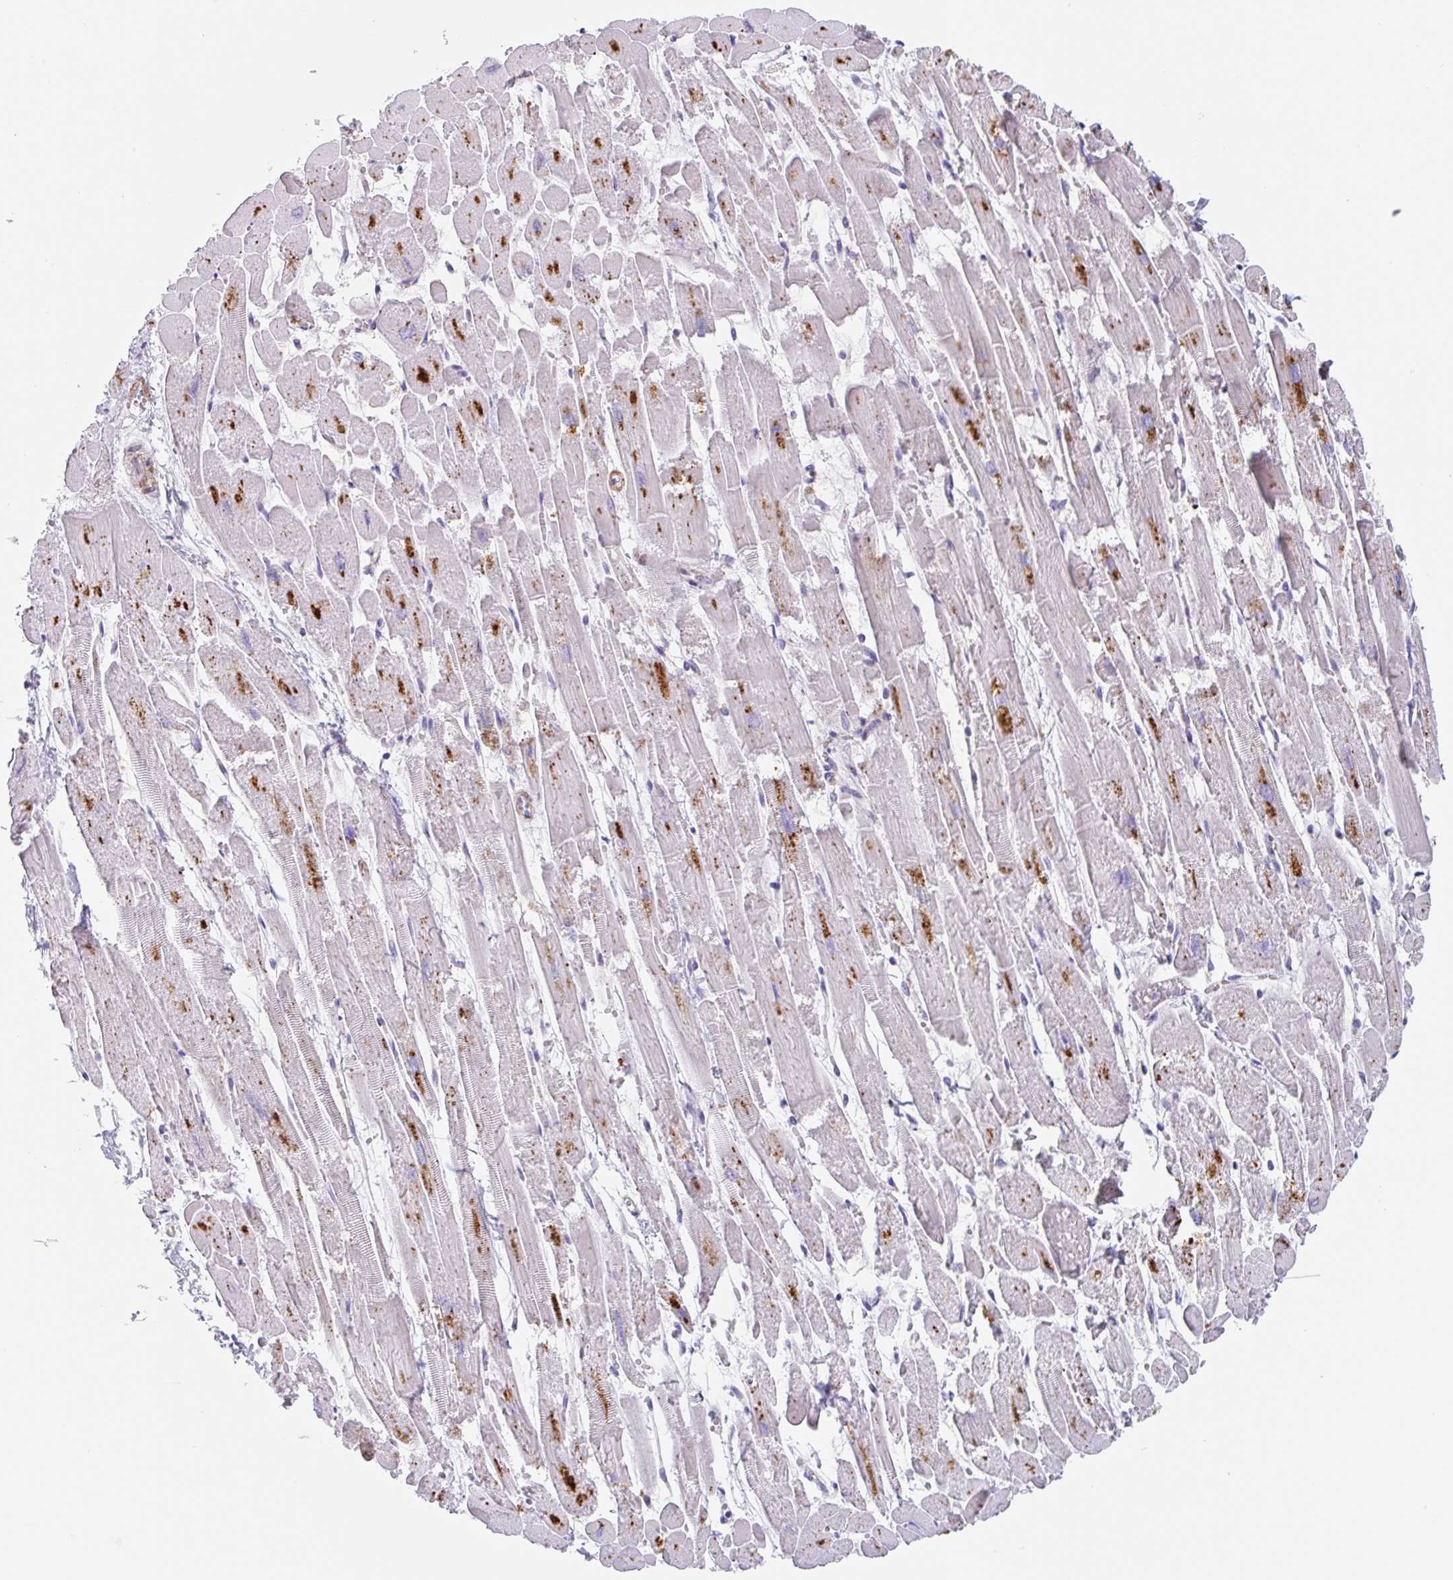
{"staining": {"intensity": "strong", "quantity": ">75%", "location": "cytoplasmic/membranous"}, "tissue": "heart muscle", "cell_type": "Cardiomyocytes", "image_type": "normal", "snomed": [{"axis": "morphology", "description": "Normal tissue, NOS"}, {"axis": "topography", "description": "Heart"}], "caption": "Strong cytoplasmic/membranous protein positivity is present in about >75% of cardiomyocytes in heart muscle.", "gene": "LENG9", "patient": {"sex": "female", "age": 52}}